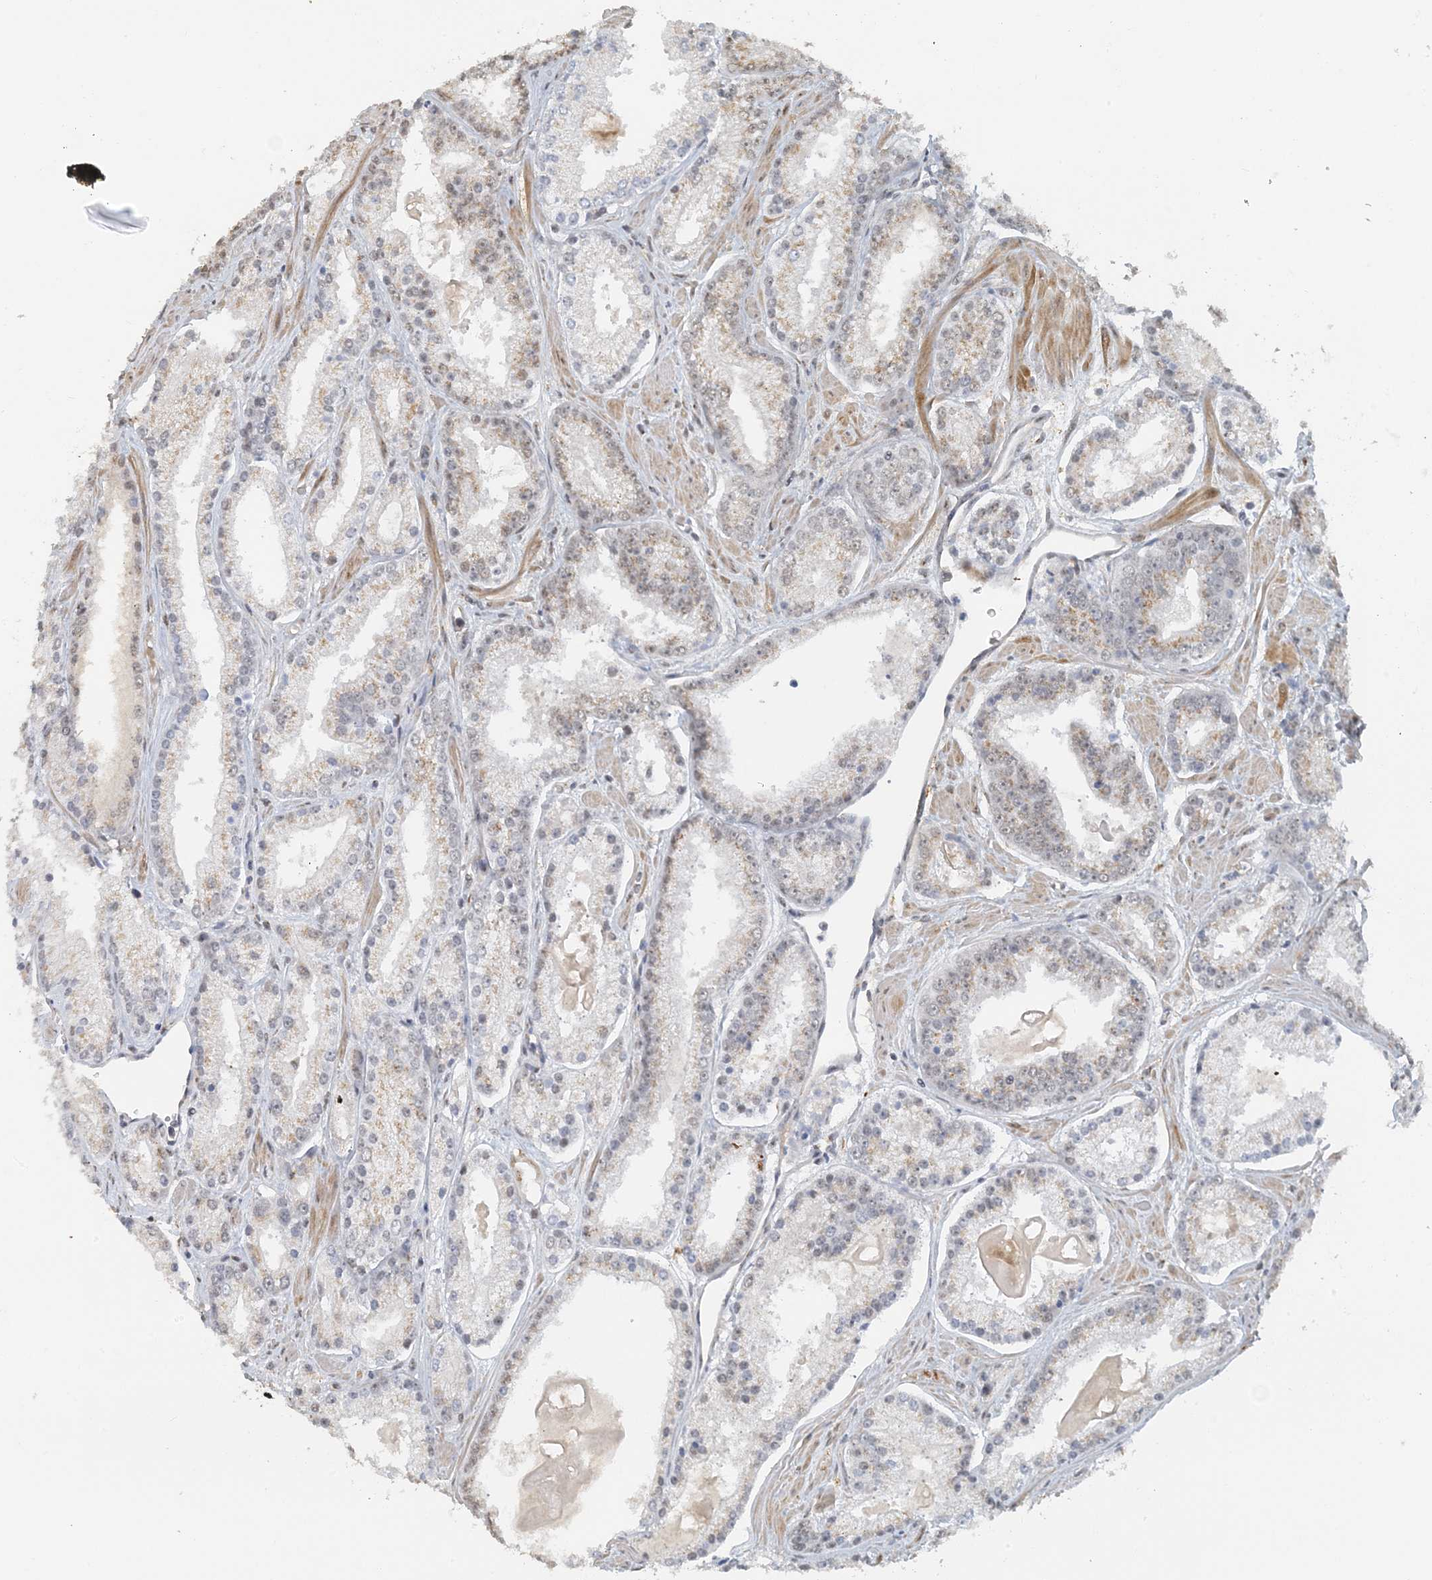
{"staining": {"intensity": "weak", "quantity": "25%-75%", "location": "cytoplasmic/membranous"}, "tissue": "prostate cancer", "cell_type": "Tumor cells", "image_type": "cancer", "snomed": [{"axis": "morphology", "description": "Adenocarcinoma, Low grade"}, {"axis": "topography", "description": "Prostate"}], "caption": "Protein analysis of prostate cancer tissue exhibits weak cytoplasmic/membranous positivity in about 25%-75% of tumor cells.", "gene": "ZCCHC4", "patient": {"sex": "male", "age": 54}}